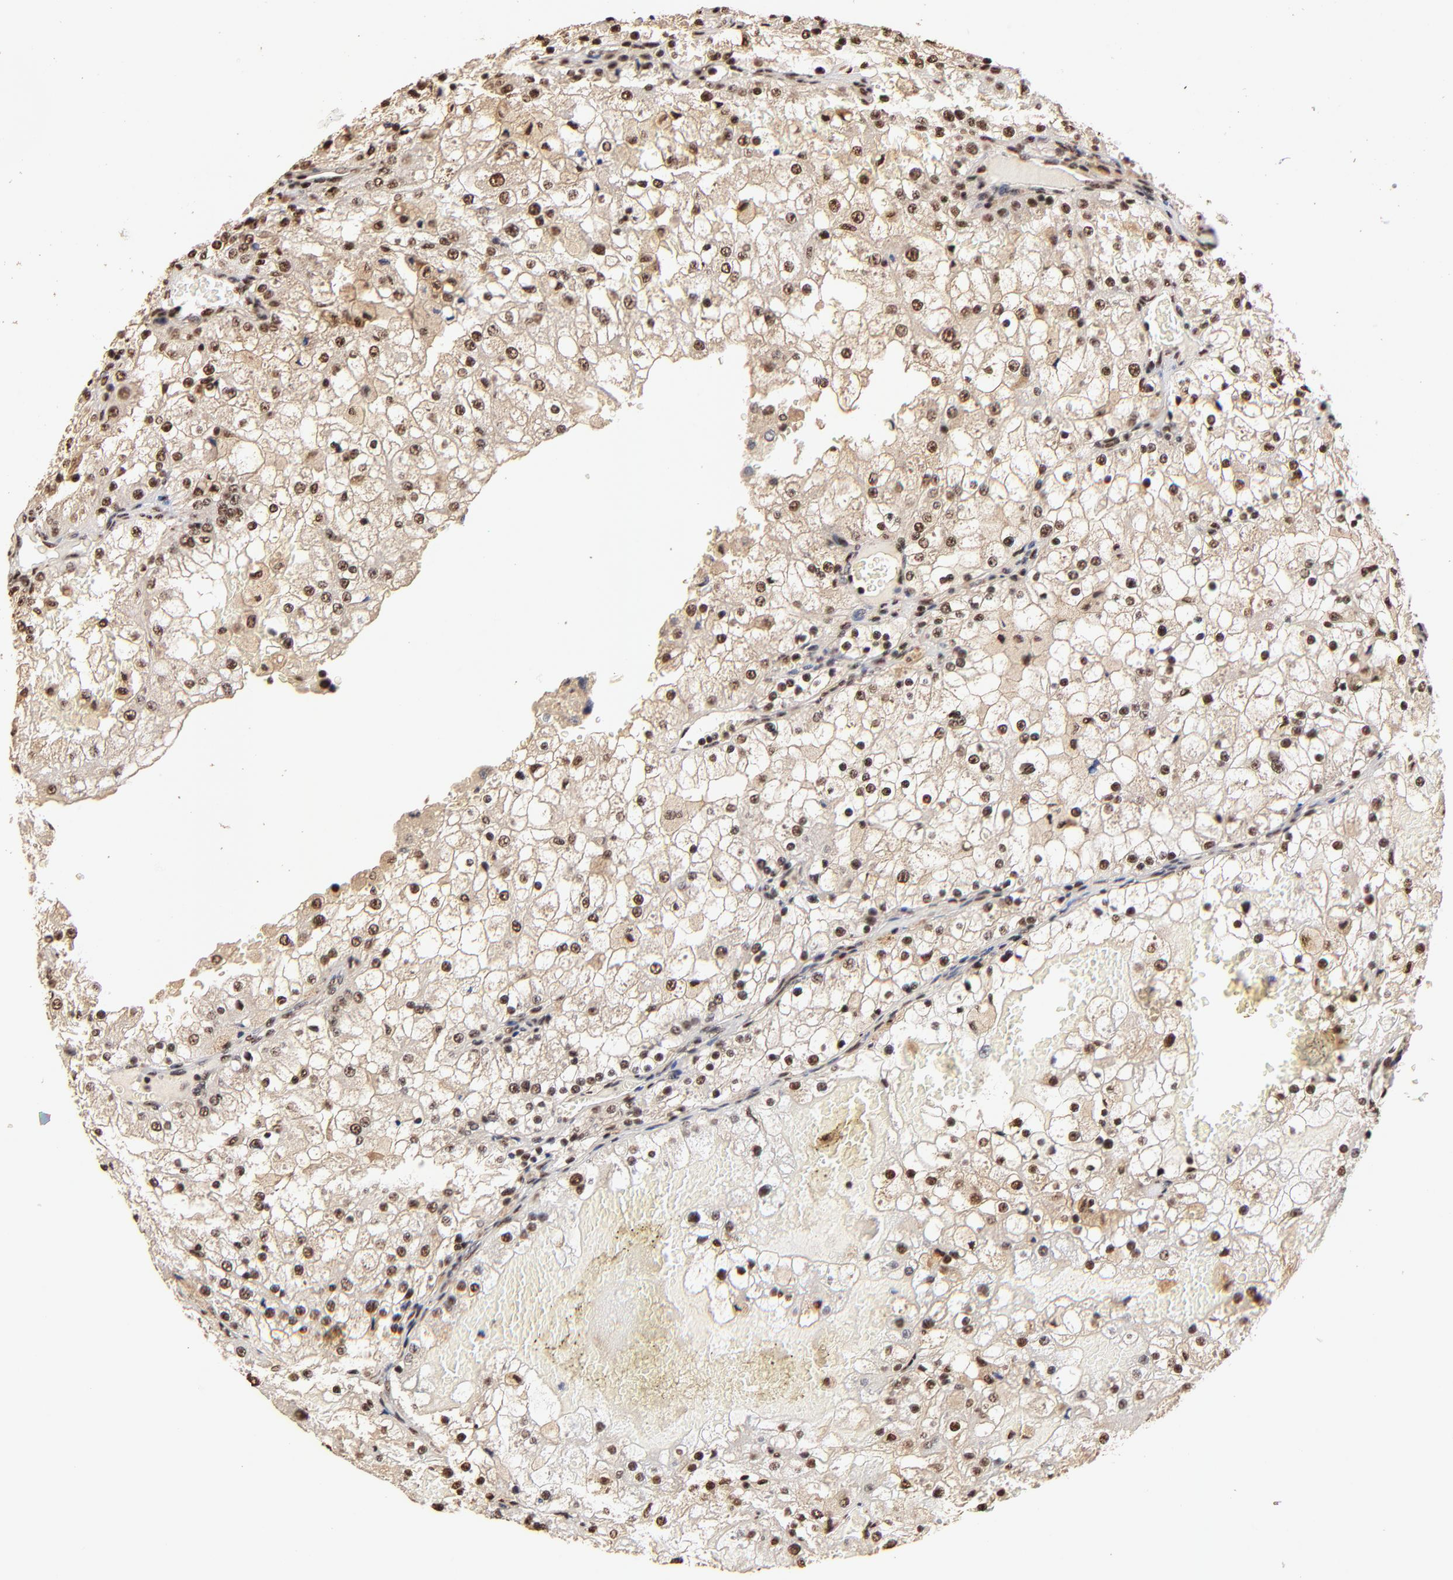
{"staining": {"intensity": "strong", "quantity": ">75%", "location": "cytoplasmic/membranous,nuclear"}, "tissue": "renal cancer", "cell_type": "Tumor cells", "image_type": "cancer", "snomed": [{"axis": "morphology", "description": "Adenocarcinoma, NOS"}, {"axis": "topography", "description": "Kidney"}], "caption": "High-power microscopy captured an immunohistochemistry (IHC) photomicrograph of renal cancer (adenocarcinoma), revealing strong cytoplasmic/membranous and nuclear positivity in approximately >75% of tumor cells.", "gene": "MED12", "patient": {"sex": "female", "age": 74}}